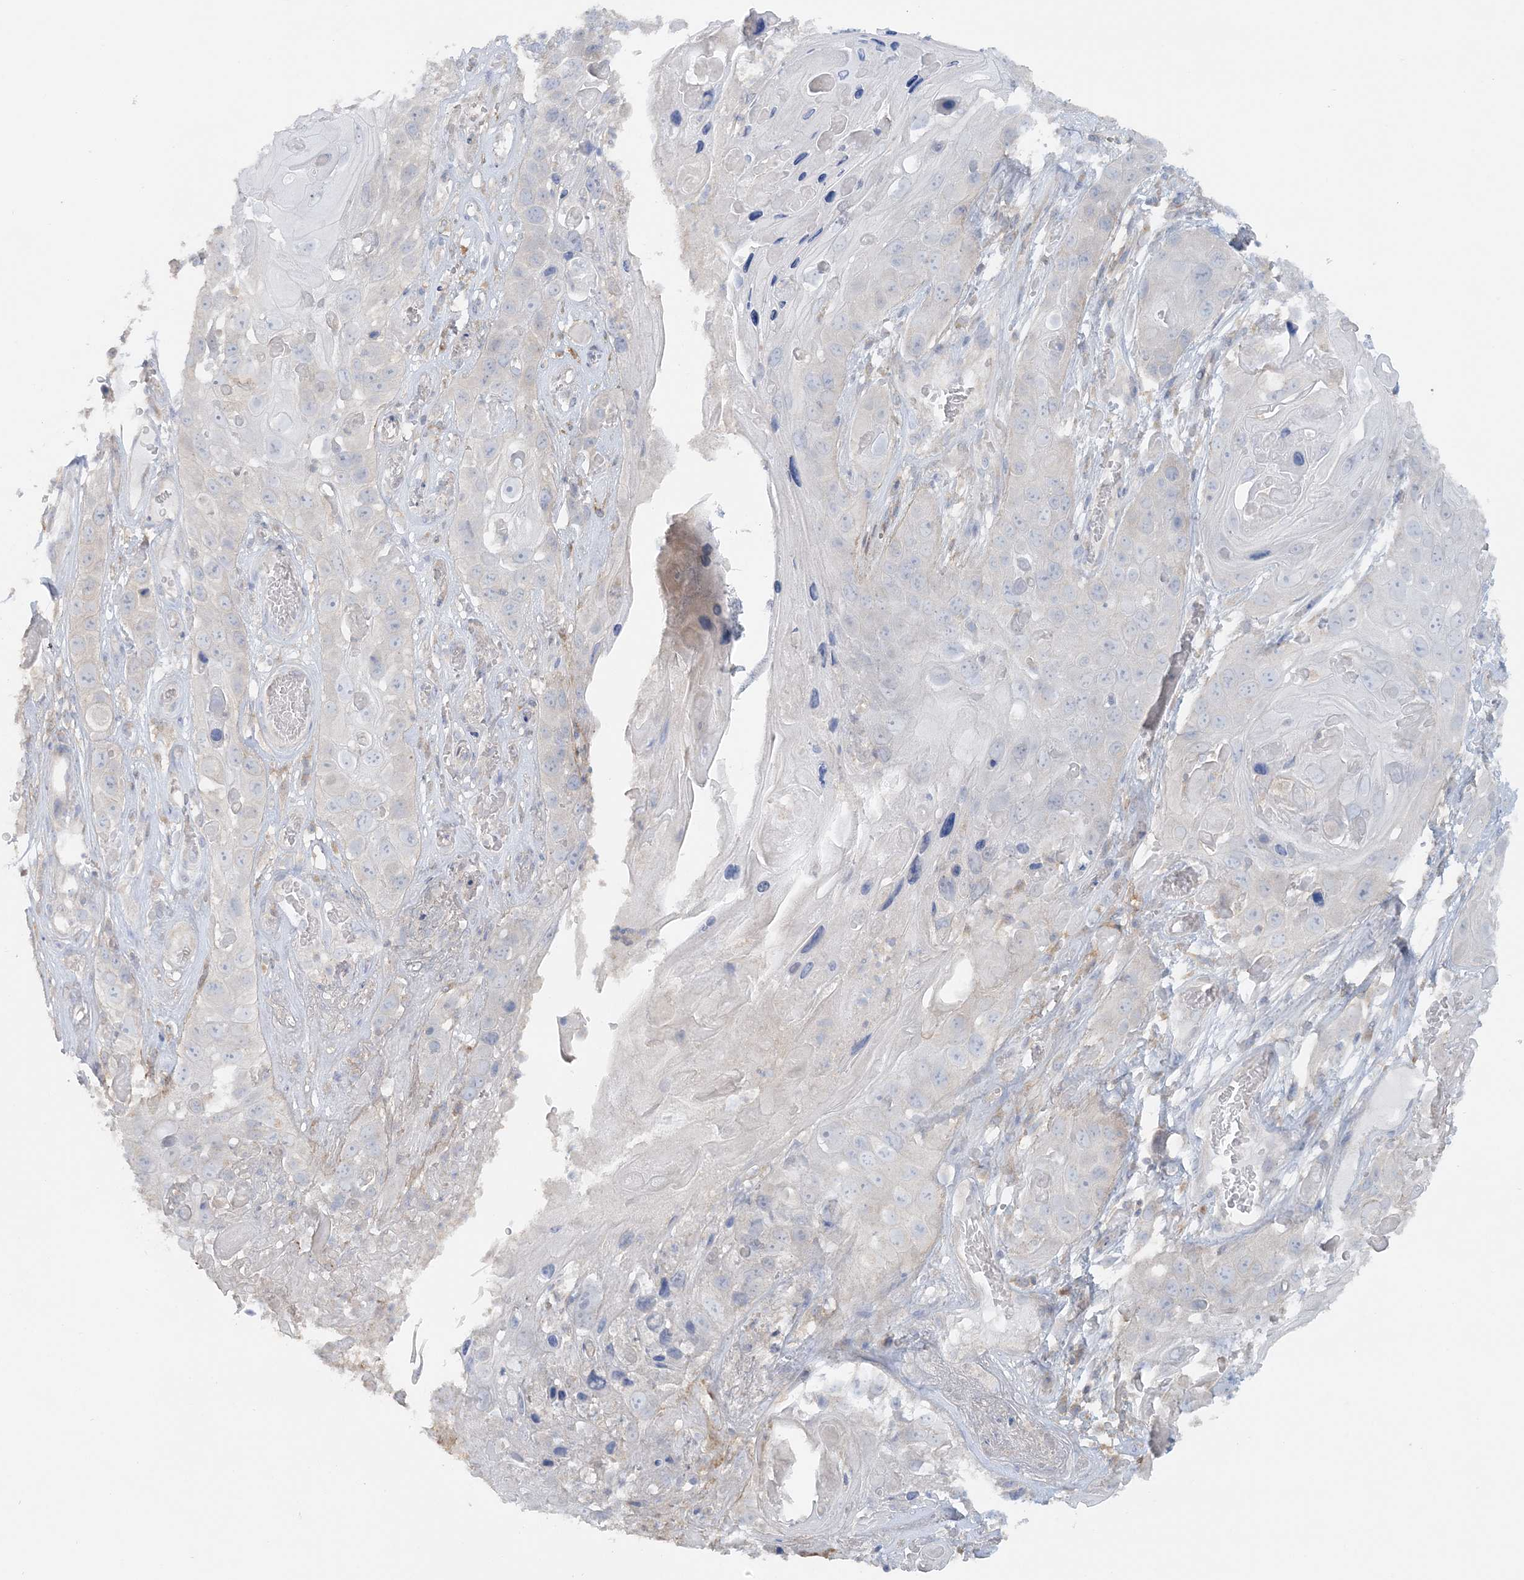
{"staining": {"intensity": "negative", "quantity": "none", "location": "none"}, "tissue": "skin cancer", "cell_type": "Tumor cells", "image_type": "cancer", "snomed": [{"axis": "morphology", "description": "Squamous cell carcinoma, NOS"}, {"axis": "topography", "description": "Skin"}], "caption": "DAB immunohistochemical staining of skin squamous cell carcinoma demonstrates no significant expression in tumor cells.", "gene": "TBC1D5", "patient": {"sex": "male", "age": 55}}